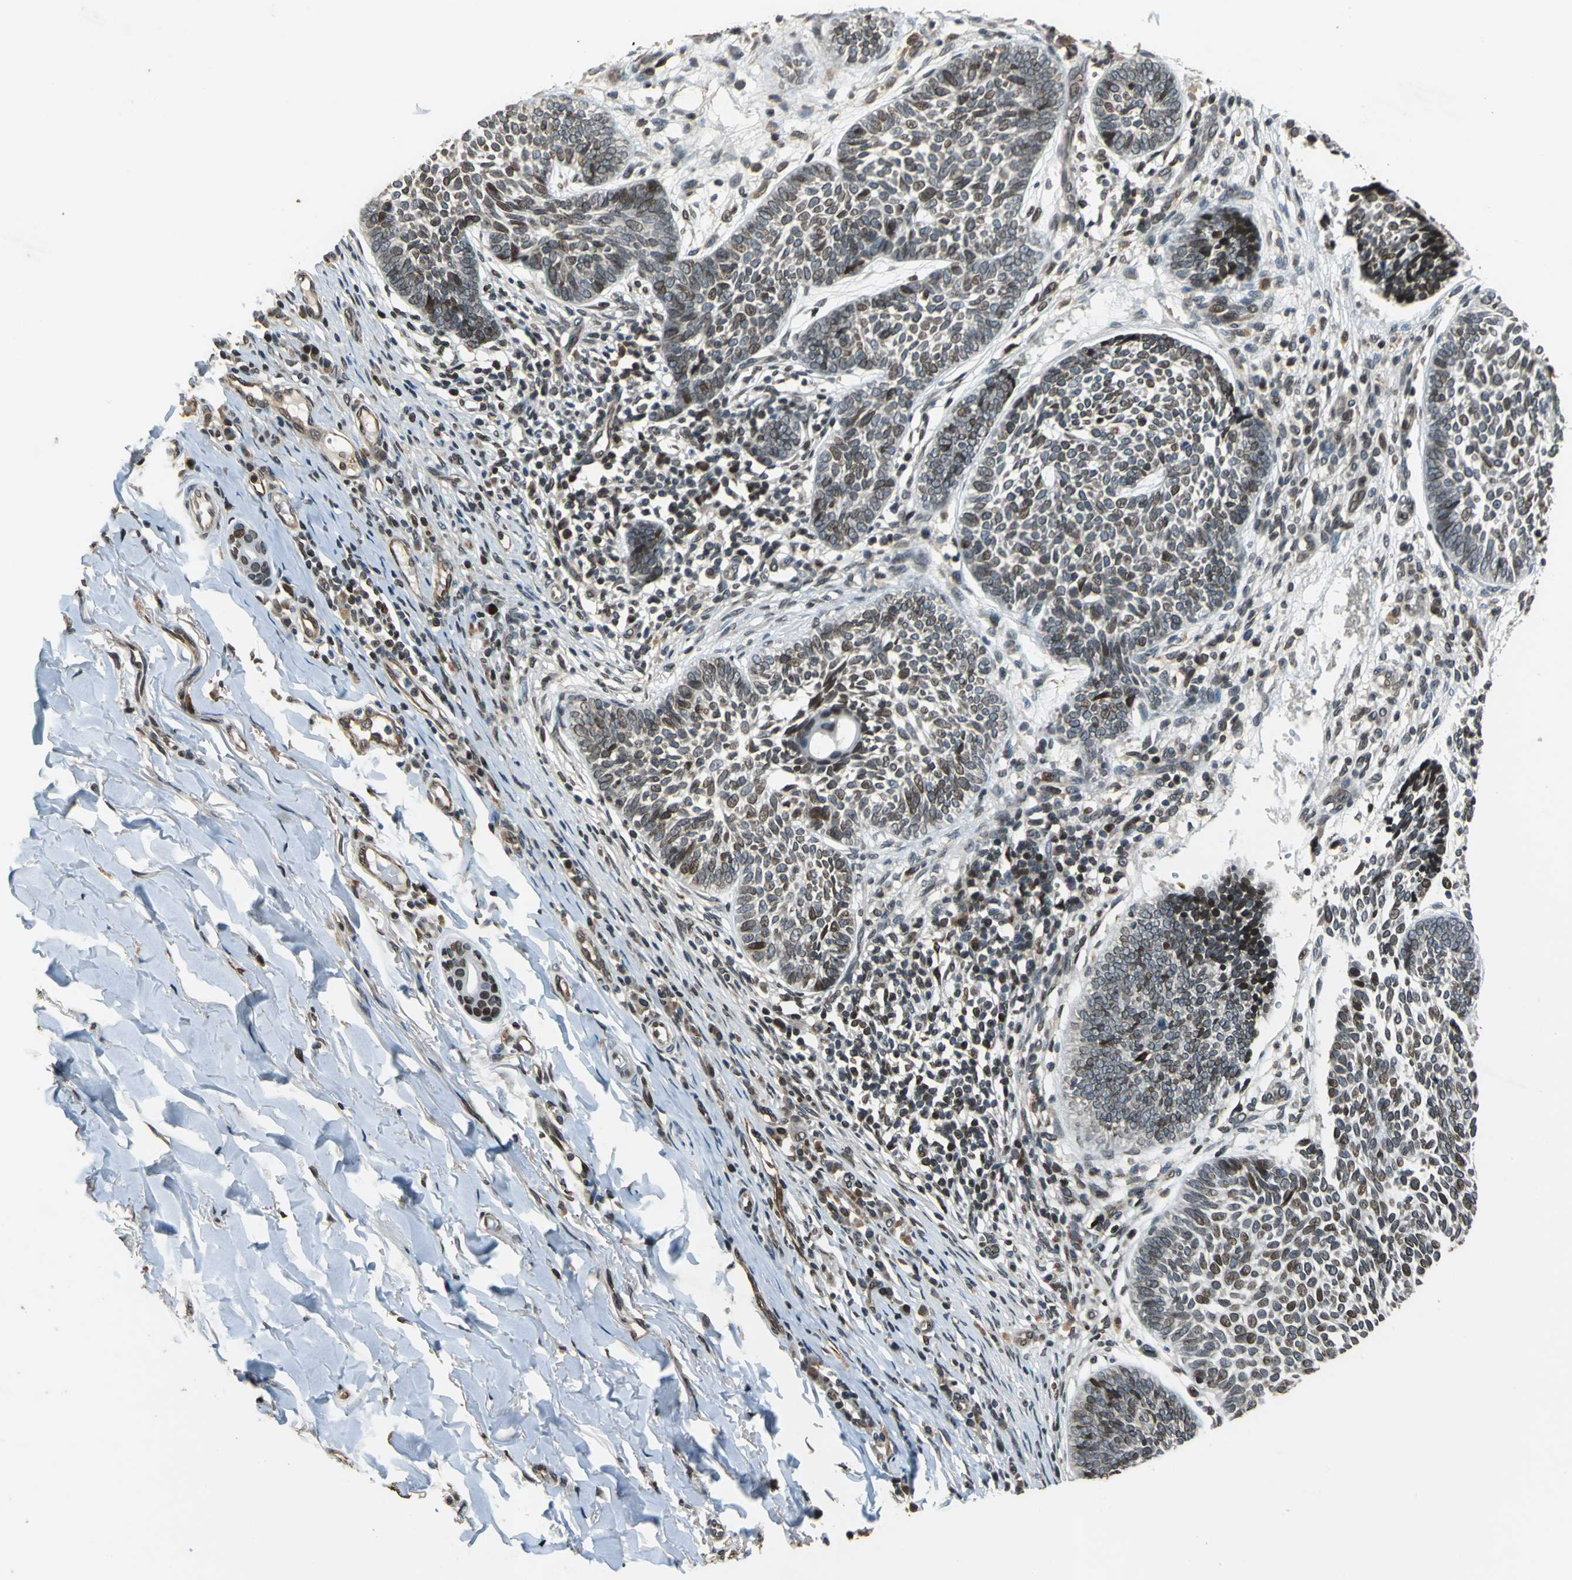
{"staining": {"intensity": "strong", "quantity": "25%-75%", "location": "cytoplasmic/membranous,nuclear"}, "tissue": "skin cancer", "cell_type": "Tumor cells", "image_type": "cancer", "snomed": [{"axis": "morphology", "description": "Normal tissue, NOS"}, {"axis": "morphology", "description": "Basal cell carcinoma"}, {"axis": "topography", "description": "Skin"}], "caption": "Strong cytoplasmic/membranous and nuclear protein positivity is seen in about 25%-75% of tumor cells in skin basal cell carcinoma.", "gene": "BRIP1", "patient": {"sex": "male", "age": 87}}